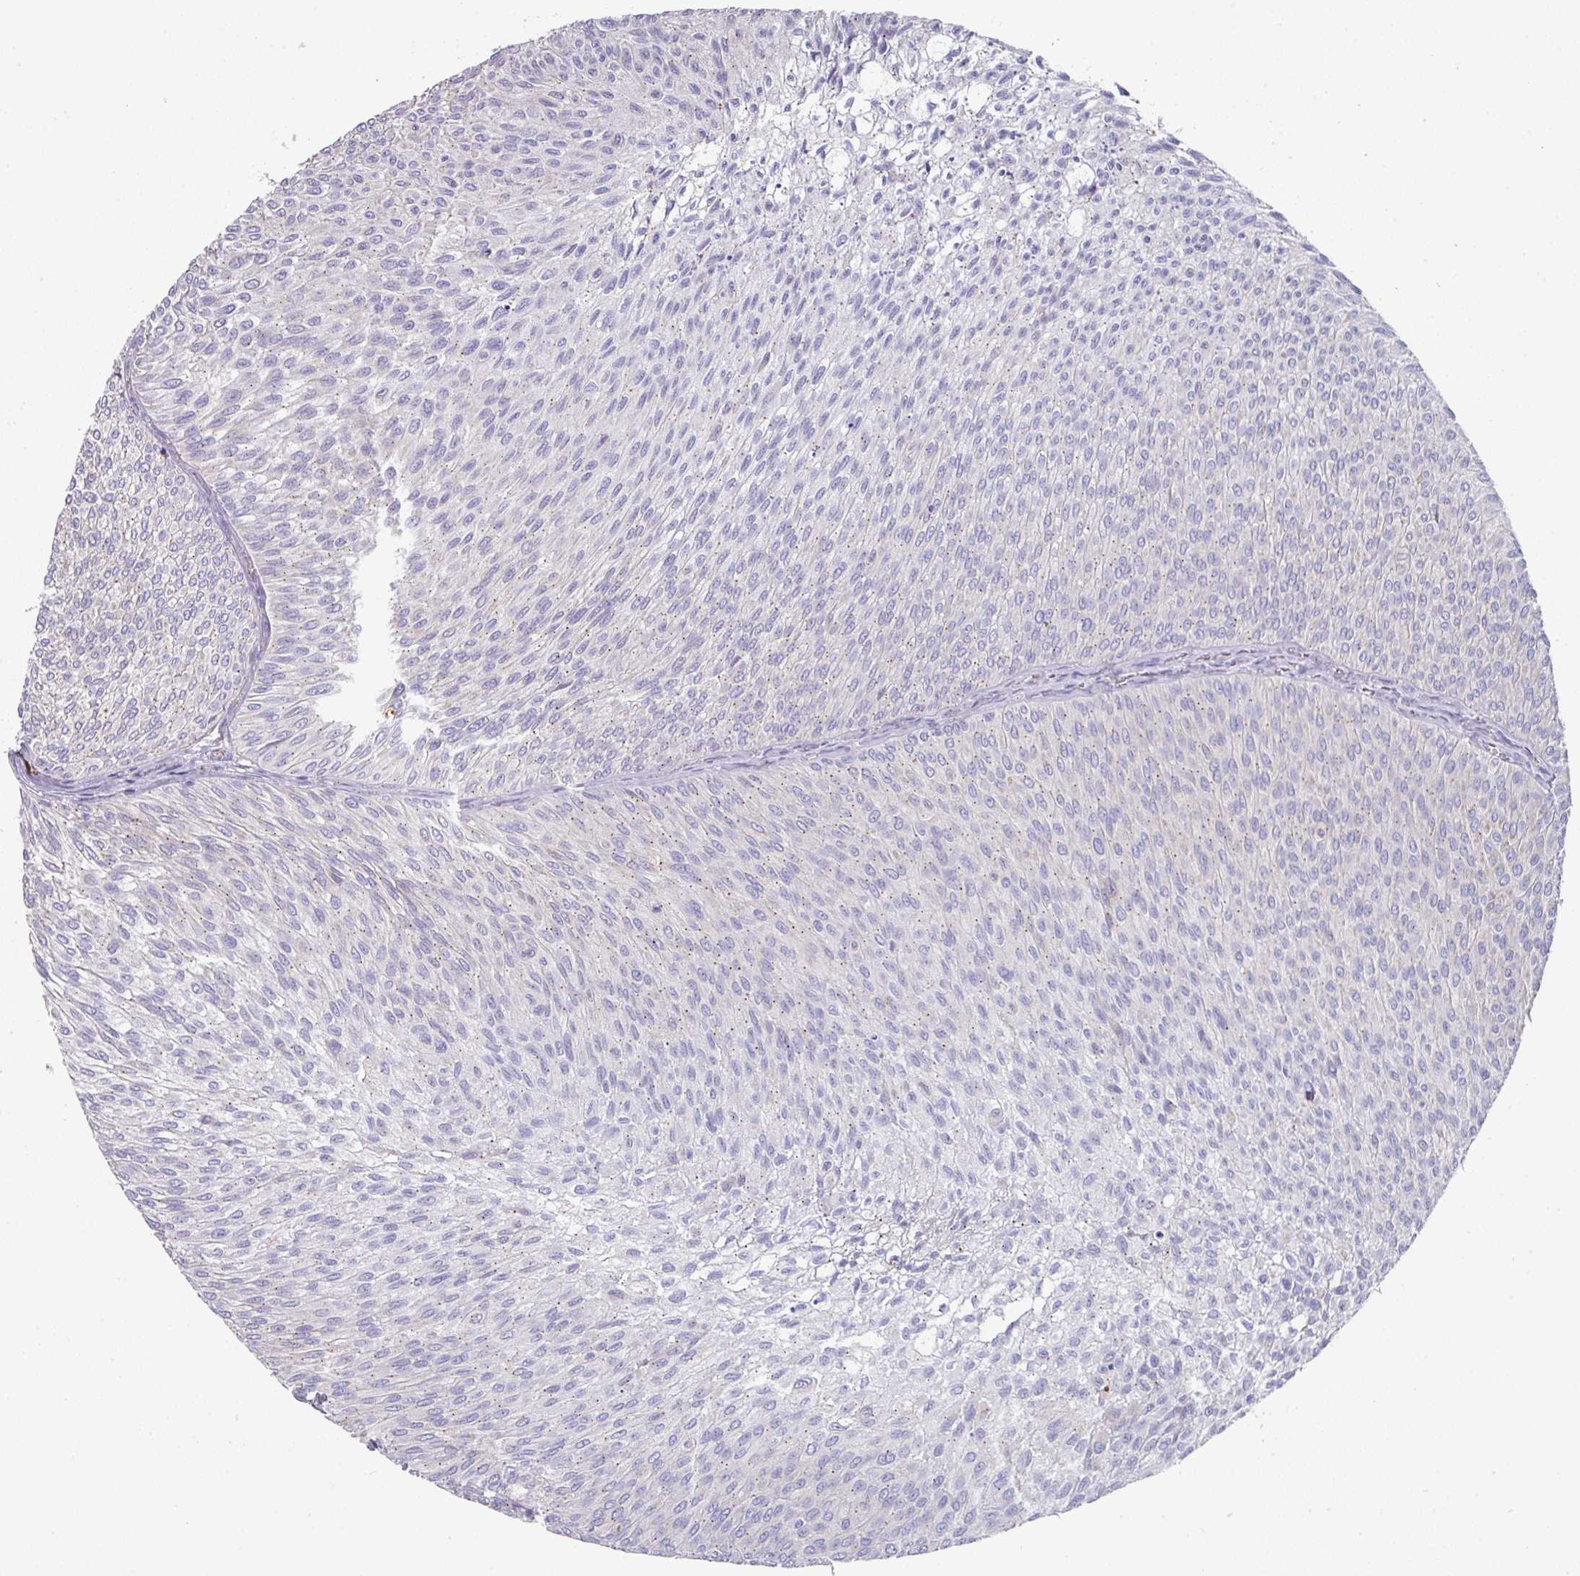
{"staining": {"intensity": "weak", "quantity": "<25%", "location": "cytoplasmic/membranous"}, "tissue": "urothelial cancer", "cell_type": "Tumor cells", "image_type": "cancer", "snomed": [{"axis": "morphology", "description": "Urothelial carcinoma, Low grade"}, {"axis": "topography", "description": "Urinary bladder"}], "caption": "Immunohistochemistry (IHC) image of low-grade urothelial carcinoma stained for a protein (brown), which exhibits no expression in tumor cells.", "gene": "IL4R", "patient": {"sex": "male", "age": 91}}